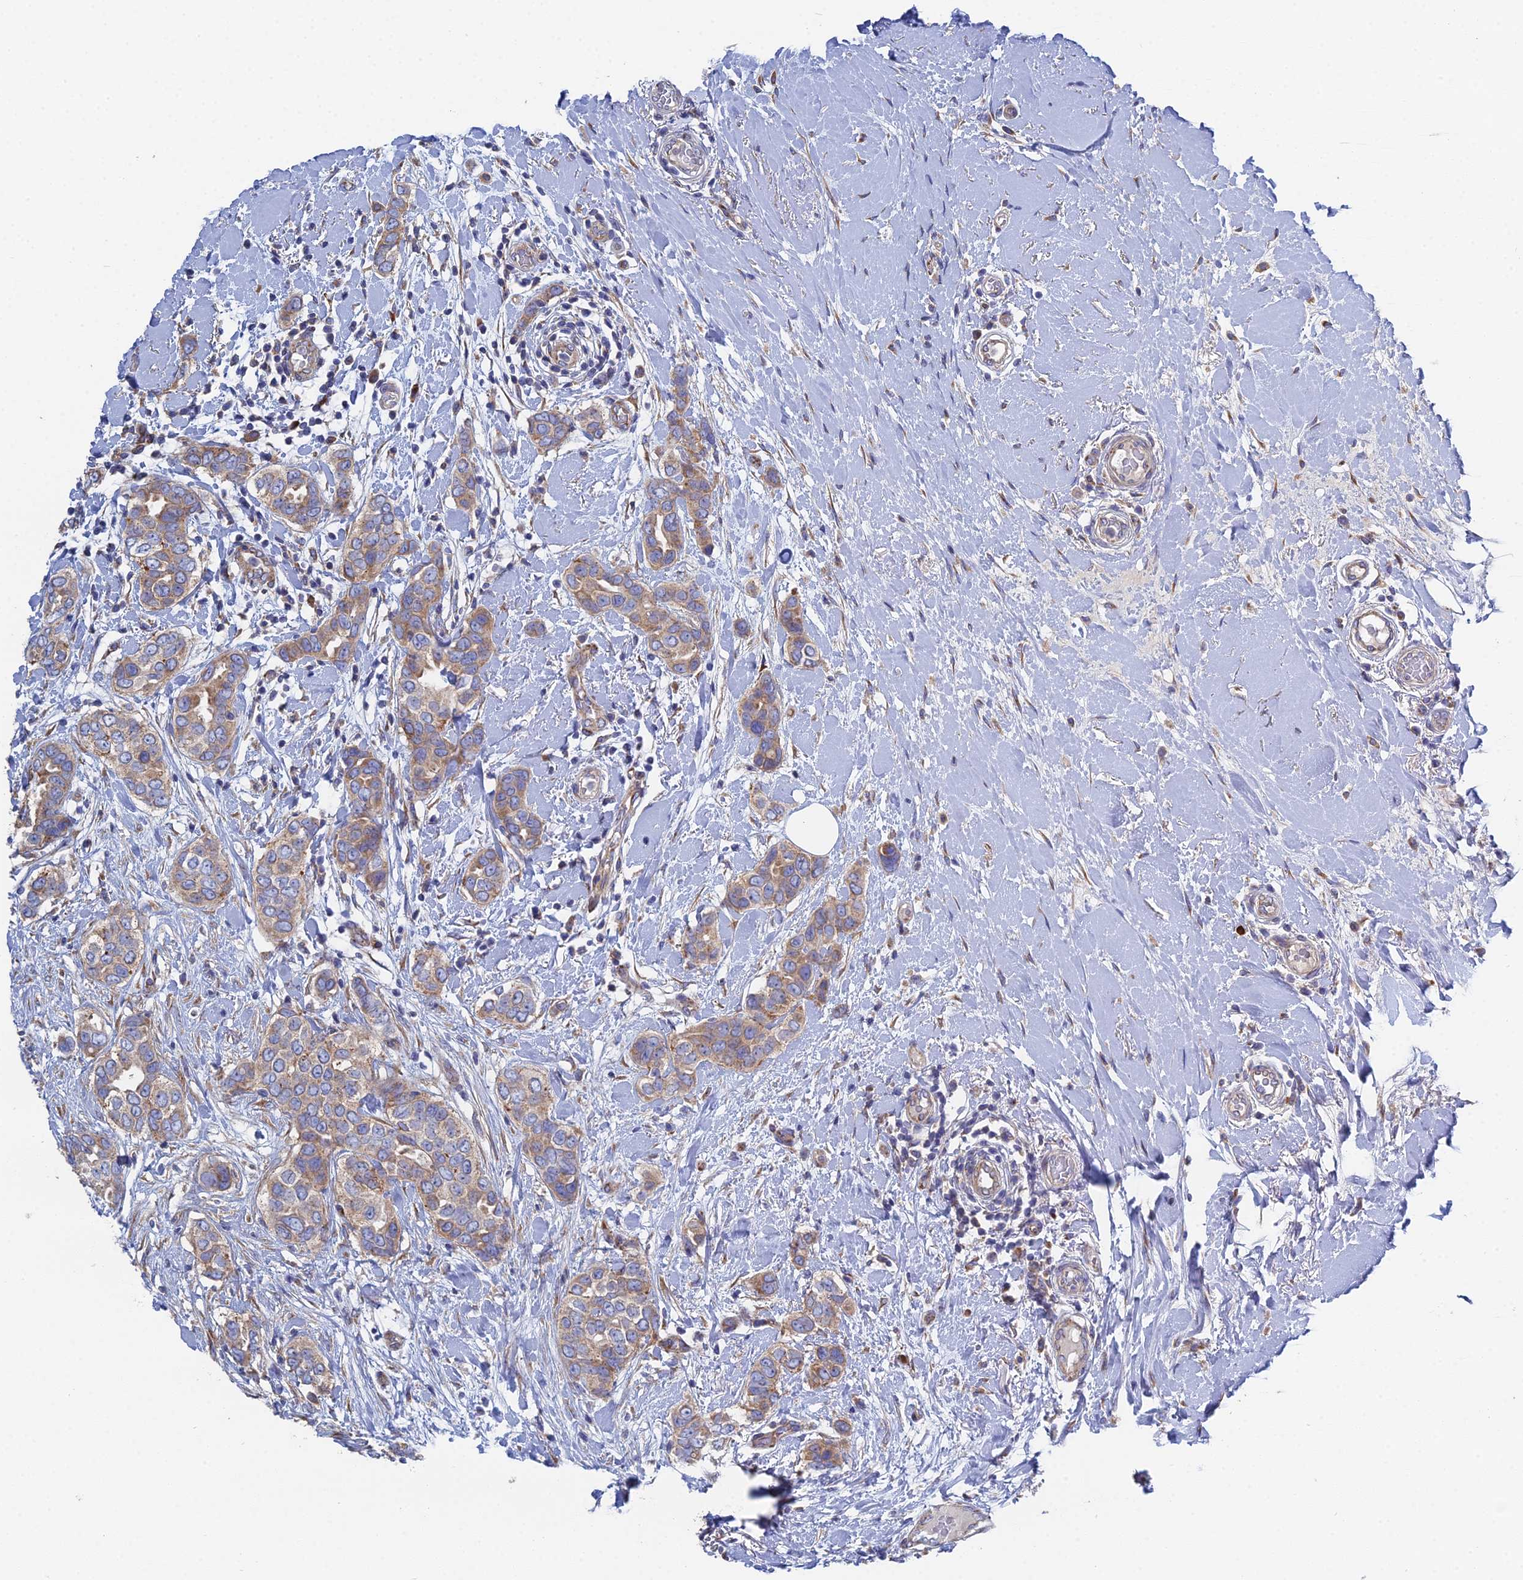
{"staining": {"intensity": "moderate", "quantity": "25%-75%", "location": "cytoplasmic/membranous"}, "tissue": "breast cancer", "cell_type": "Tumor cells", "image_type": "cancer", "snomed": [{"axis": "morphology", "description": "Lobular carcinoma"}, {"axis": "topography", "description": "Breast"}], "caption": "Breast lobular carcinoma was stained to show a protein in brown. There is medium levels of moderate cytoplasmic/membranous expression in about 25%-75% of tumor cells. (DAB (3,3'-diaminobenzidine) IHC, brown staining for protein, blue staining for nuclei).", "gene": "CLCN3", "patient": {"sex": "female", "age": 51}}